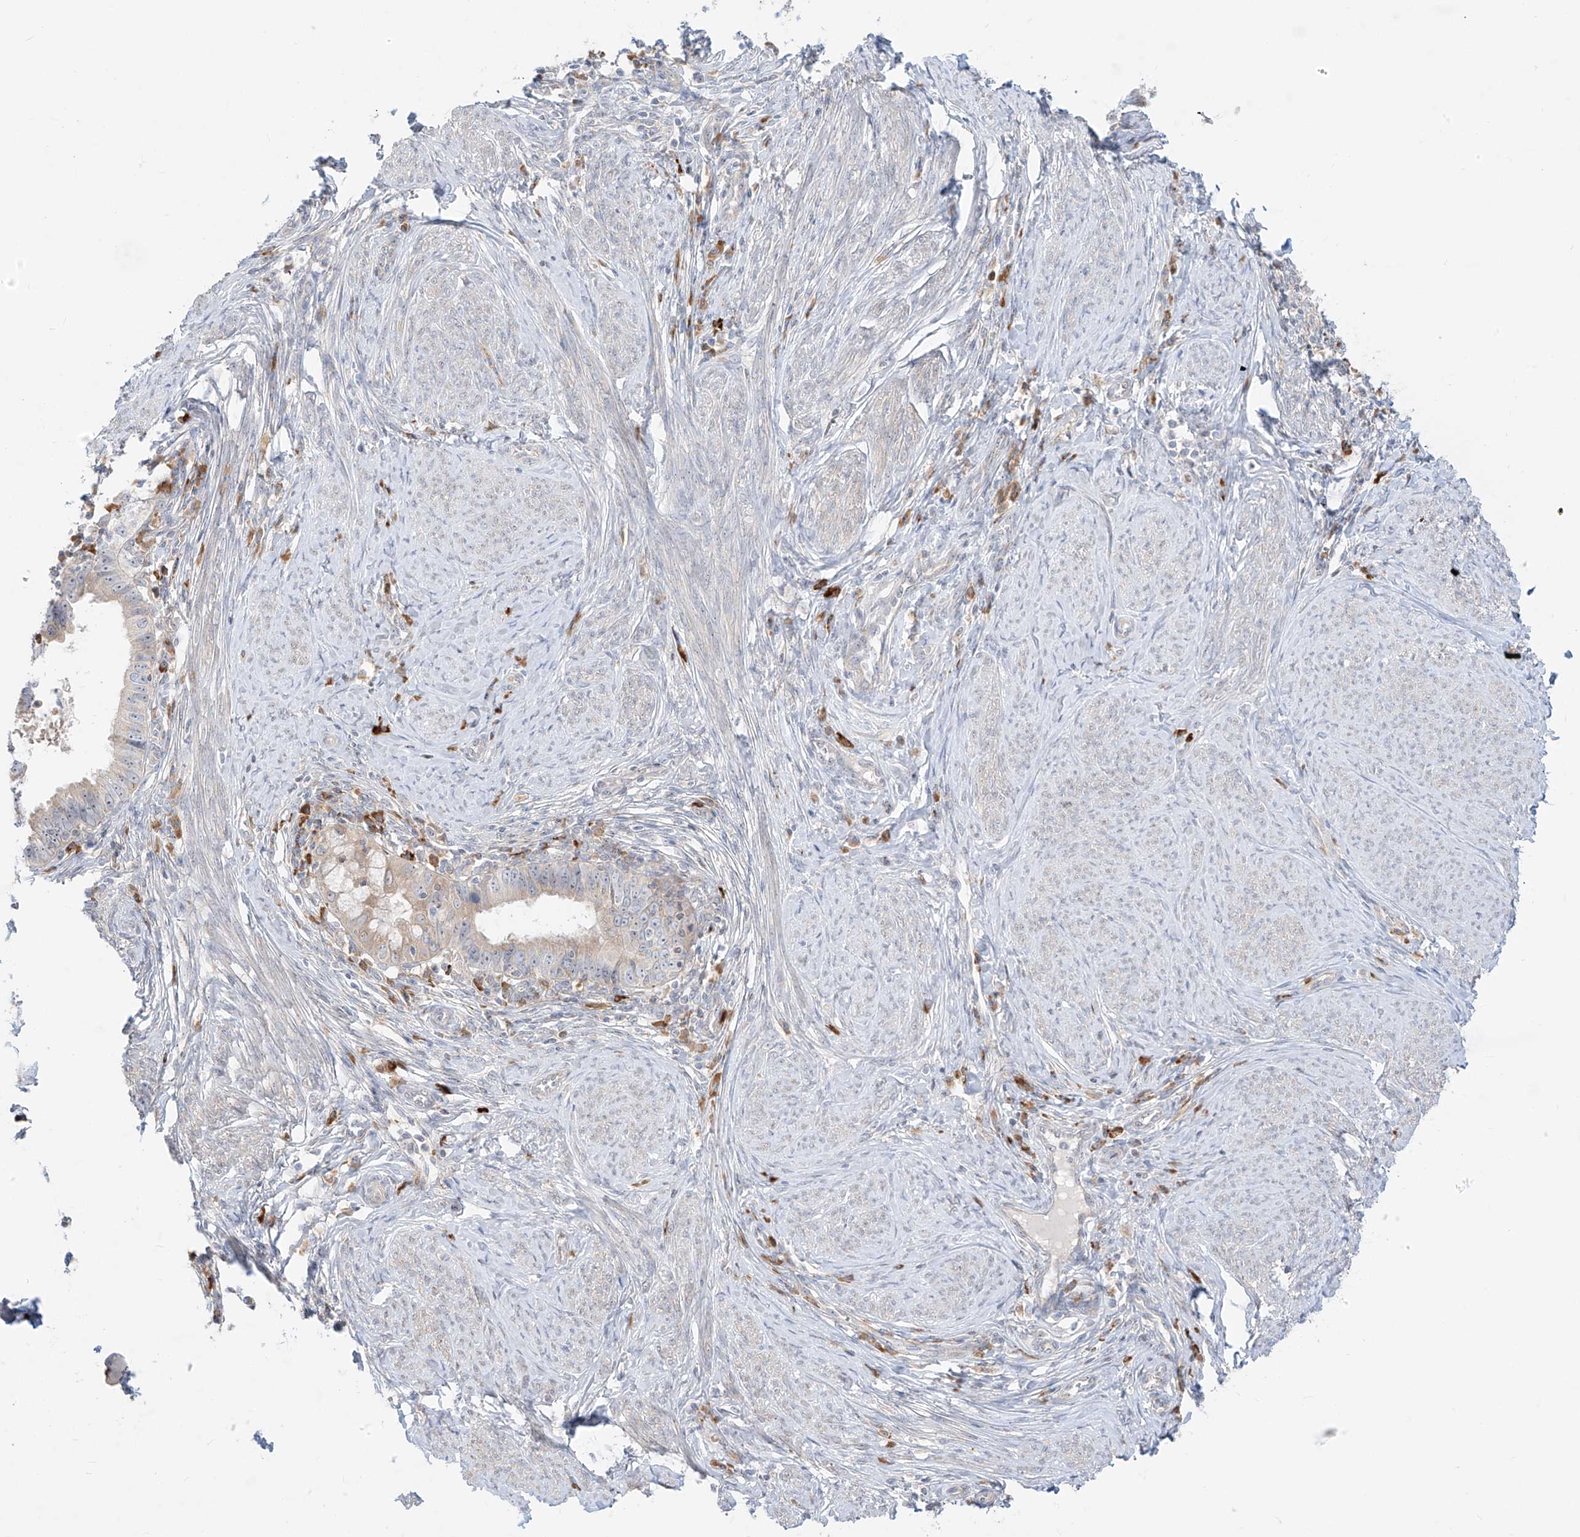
{"staining": {"intensity": "negative", "quantity": "none", "location": "none"}, "tissue": "cervical cancer", "cell_type": "Tumor cells", "image_type": "cancer", "snomed": [{"axis": "morphology", "description": "Adenocarcinoma, NOS"}, {"axis": "topography", "description": "Cervix"}], "caption": "Immunohistochemical staining of human cervical cancer (adenocarcinoma) shows no significant positivity in tumor cells.", "gene": "SYTL3", "patient": {"sex": "female", "age": 36}}